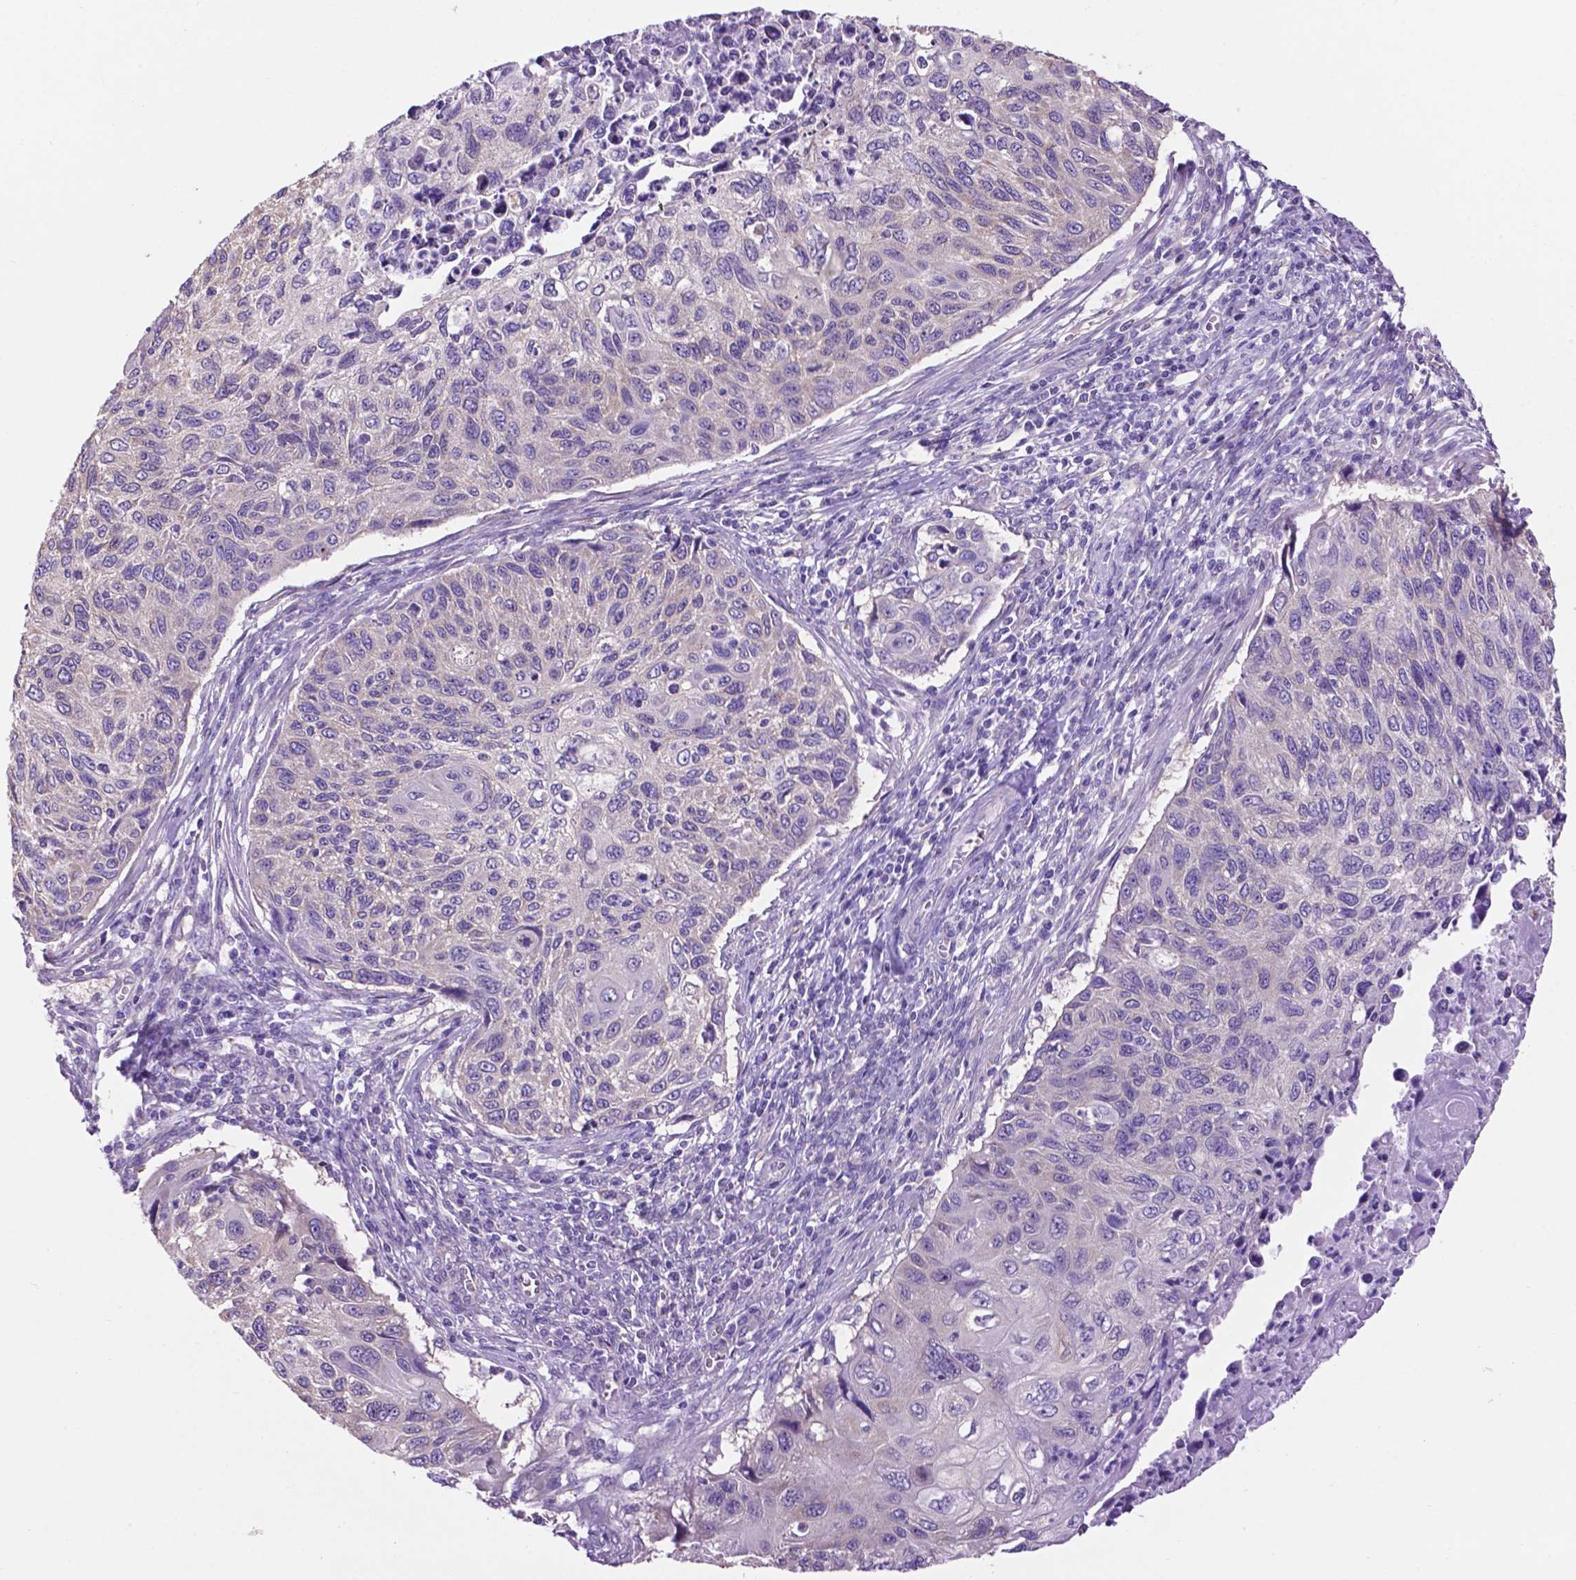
{"staining": {"intensity": "negative", "quantity": "none", "location": "none"}, "tissue": "cervical cancer", "cell_type": "Tumor cells", "image_type": "cancer", "snomed": [{"axis": "morphology", "description": "Squamous cell carcinoma, NOS"}, {"axis": "topography", "description": "Cervix"}], "caption": "Tumor cells are negative for brown protein staining in cervical cancer (squamous cell carcinoma).", "gene": "SPDYA", "patient": {"sex": "female", "age": 70}}